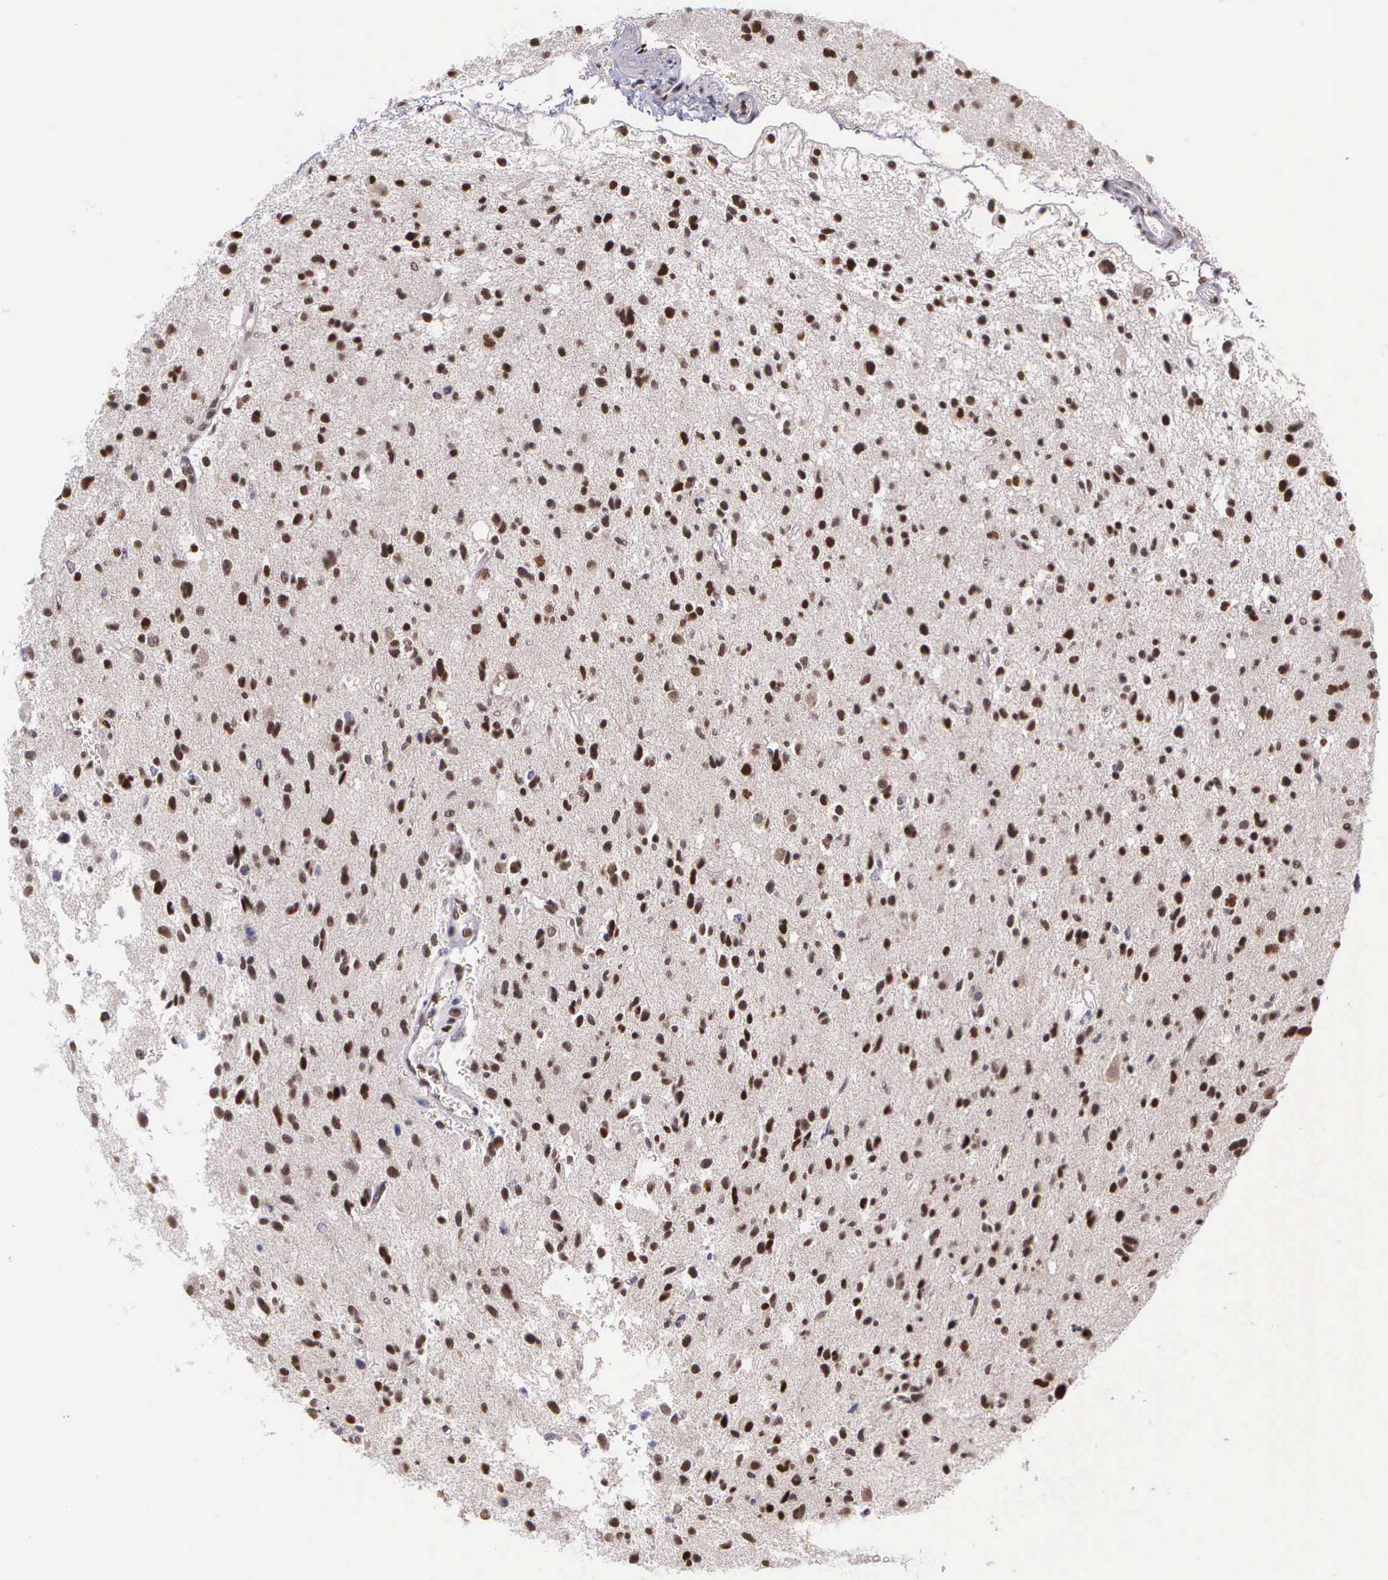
{"staining": {"intensity": "moderate", "quantity": ">75%", "location": "nuclear"}, "tissue": "glioma", "cell_type": "Tumor cells", "image_type": "cancer", "snomed": [{"axis": "morphology", "description": "Glioma, malignant, Low grade"}, {"axis": "topography", "description": "Brain"}], "caption": "Brown immunohistochemical staining in human low-grade glioma (malignant) shows moderate nuclear positivity in about >75% of tumor cells.", "gene": "UBR7", "patient": {"sex": "female", "age": 46}}